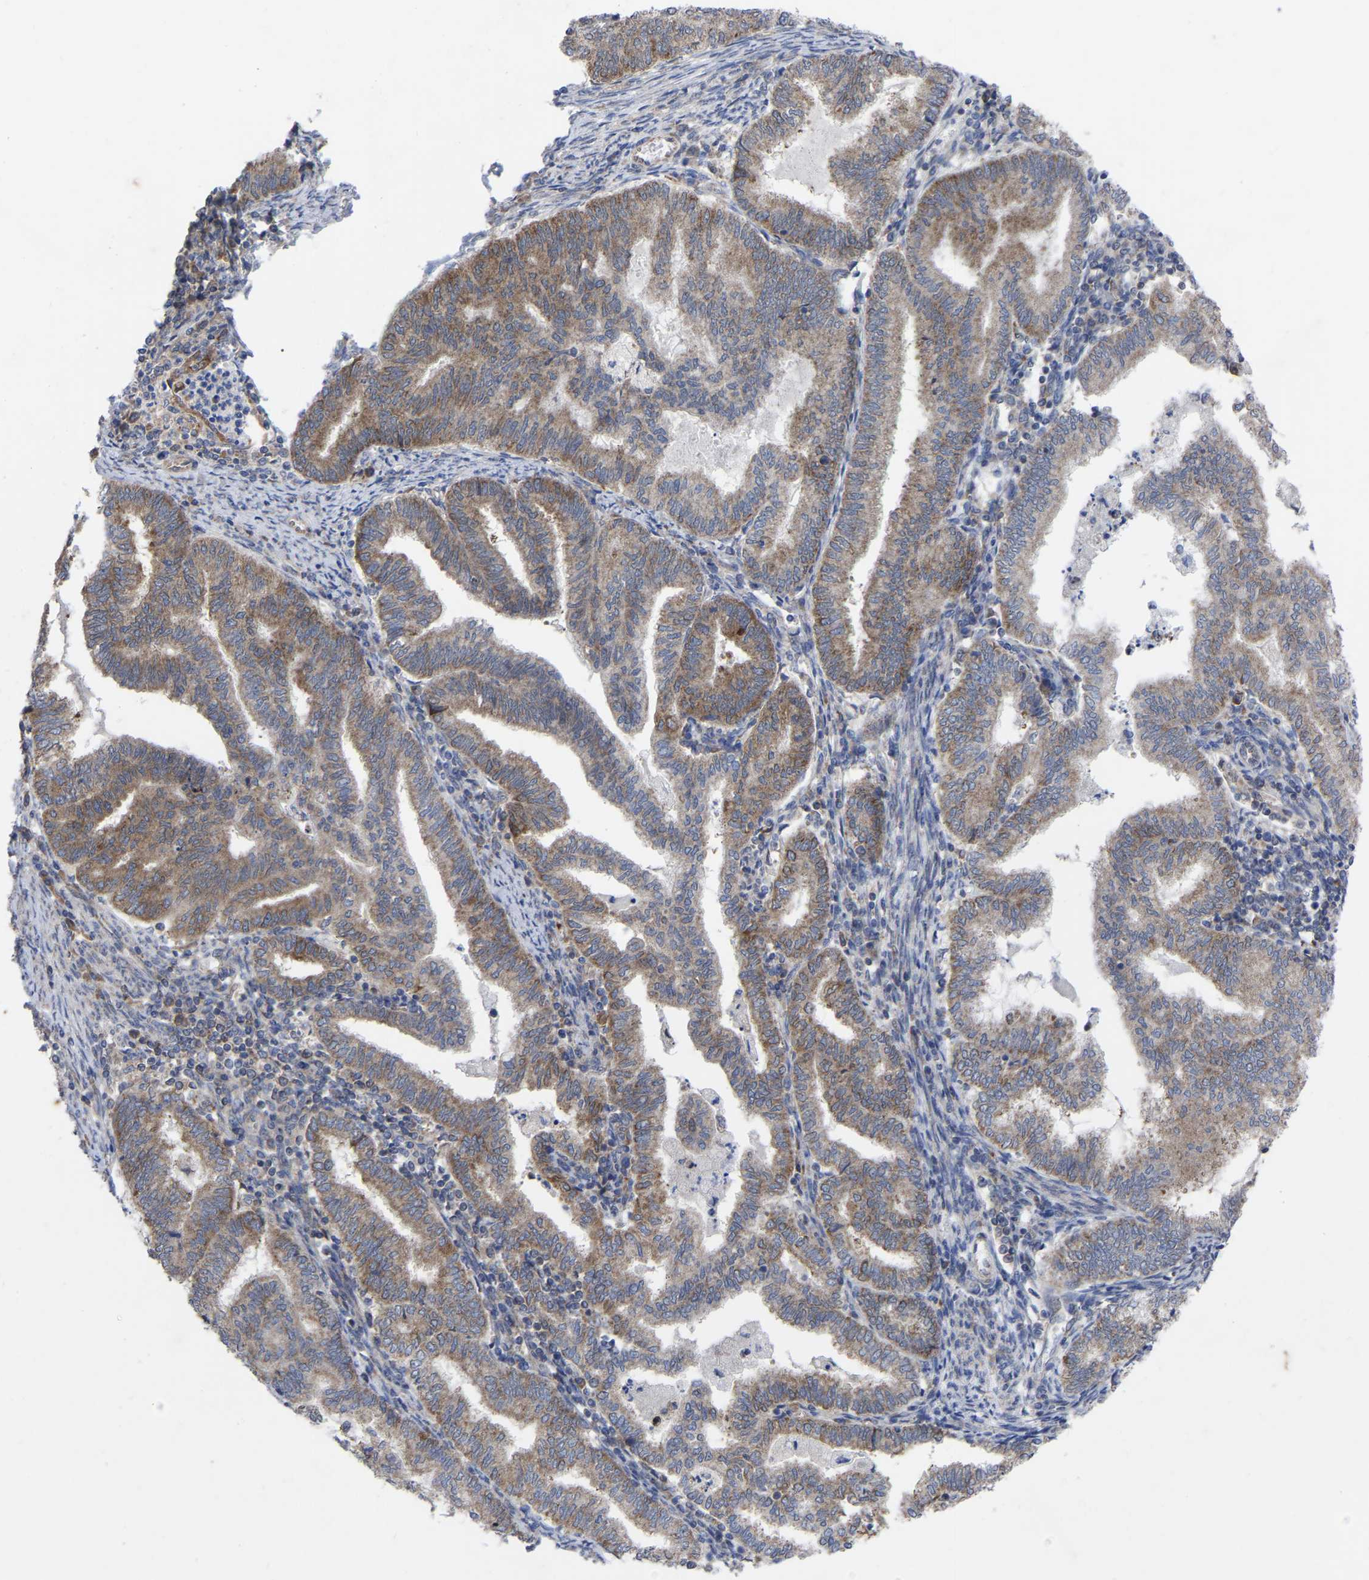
{"staining": {"intensity": "moderate", "quantity": ">75%", "location": "cytoplasmic/membranous"}, "tissue": "endometrial cancer", "cell_type": "Tumor cells", "image_type": "cancer", "snomed": [{"axis": "morphology", "description": "Polyp, NOS"}, {"axis": "morphology", "description": "Adenocarcinoma, NOS"}, {"axis": "morphology", "description": "Adenoma, NOS"}, {"axis": "topography", "description": "Endometrium"}], "caption": "Immunohistochemistry image of polyp (endometrial) stained for a protein (brown), which shows medium levels of moderate cytoplasmic/membranous staining in about >75% of tumor cells.", "gene": "TCP1", "patient": {"sex": "female", "age": 79}}